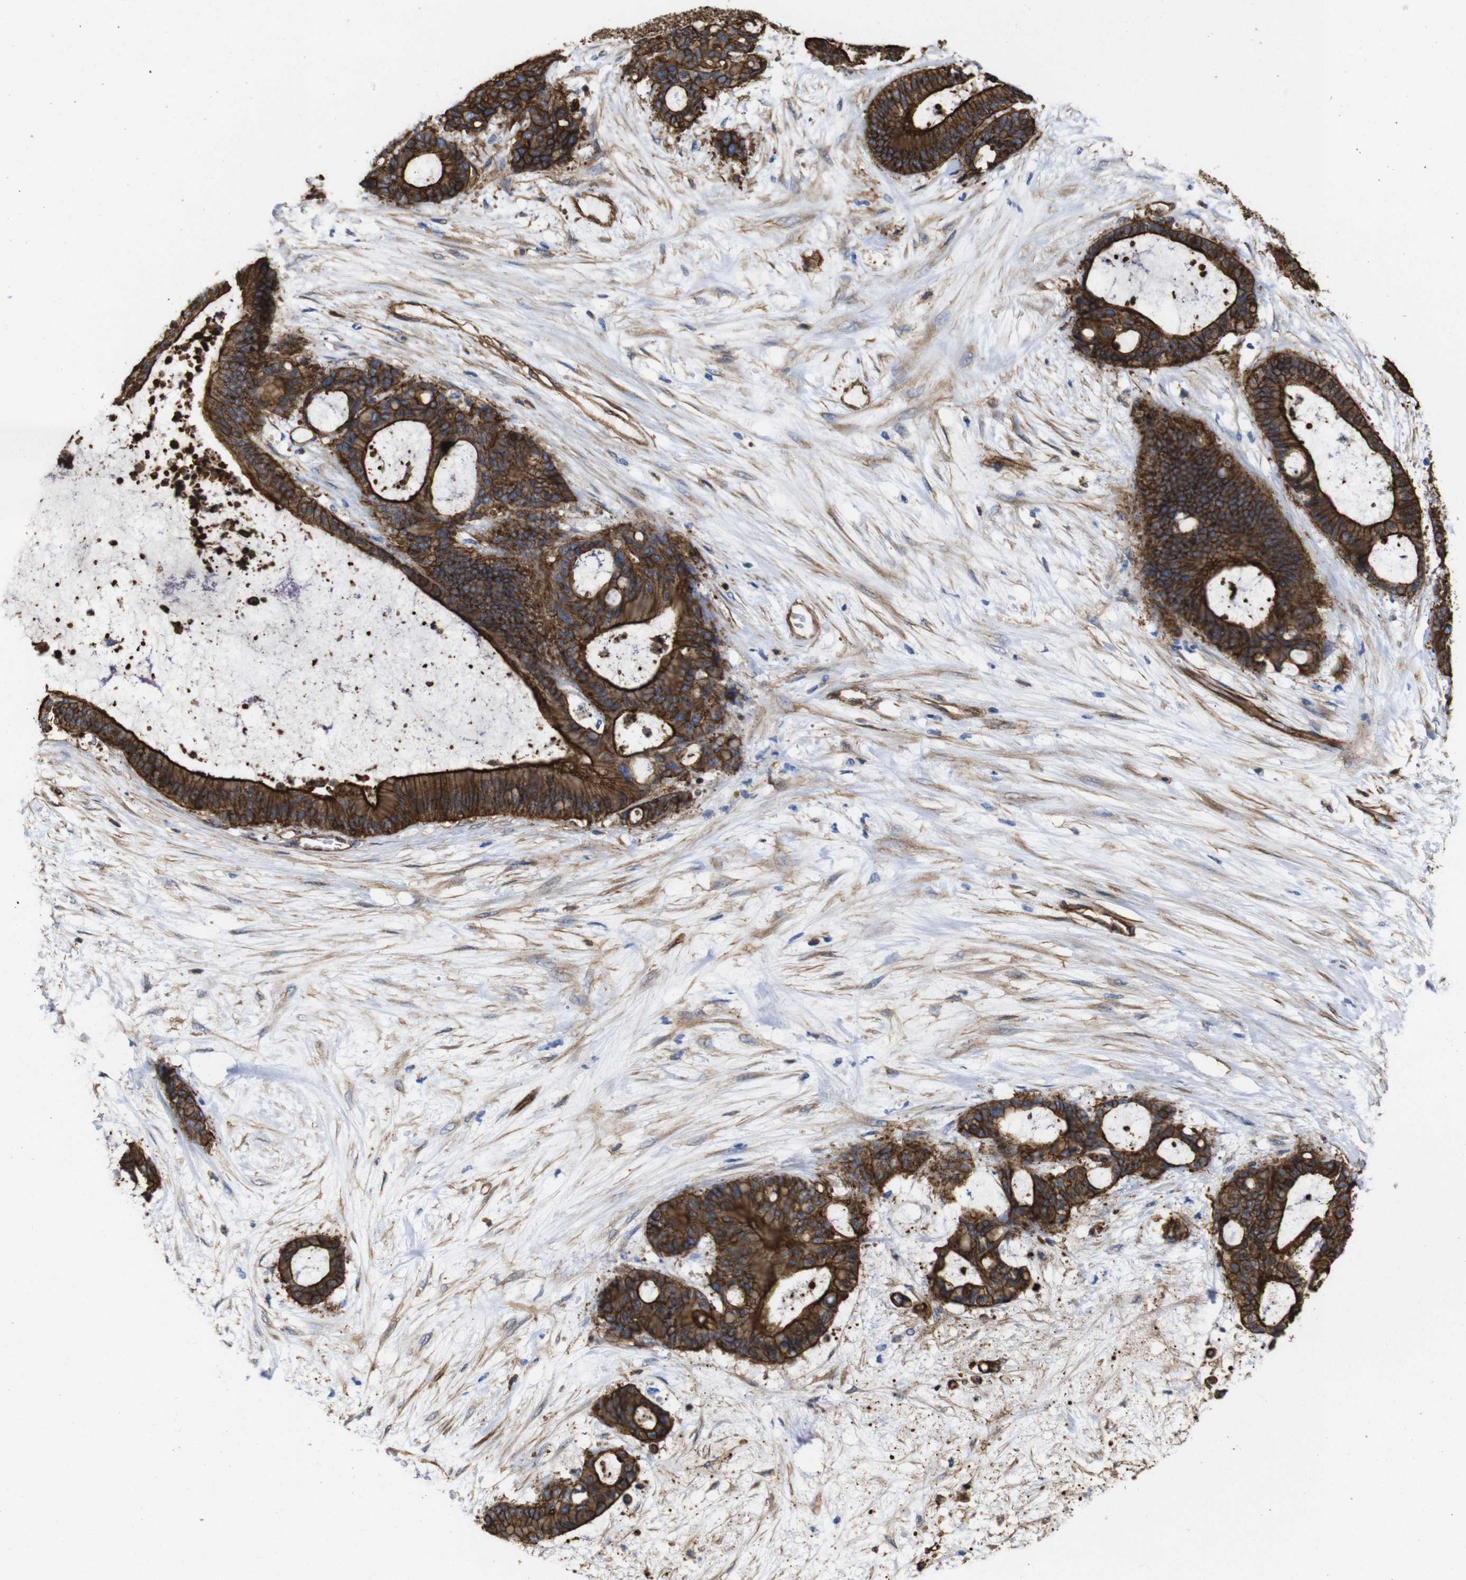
{"staining": {"intensity": "strong", "quantity": ">75%", "location": "cytoplasmic/membranous"}, "tissue": "liver cancer", "cell_type": "Tumor cells", "image_type": "cancer", "snomed": [{"axis": "morphology", "description": "Cholangiocarcinoma"}, {"axis": "topography", "description": "Liver"}], "caption": "High-magnification brightfield microscopy of cholangiocarcinoma (liver) stained with DAB (brown) and counterstained with hematoxylin (blue). tumor cells exhibit strong cytoplasmic/membranous positivity is identified in about>75% of cells.", "gene": "SPTBN1", "patient": {"sex": "female", "age": 73}}